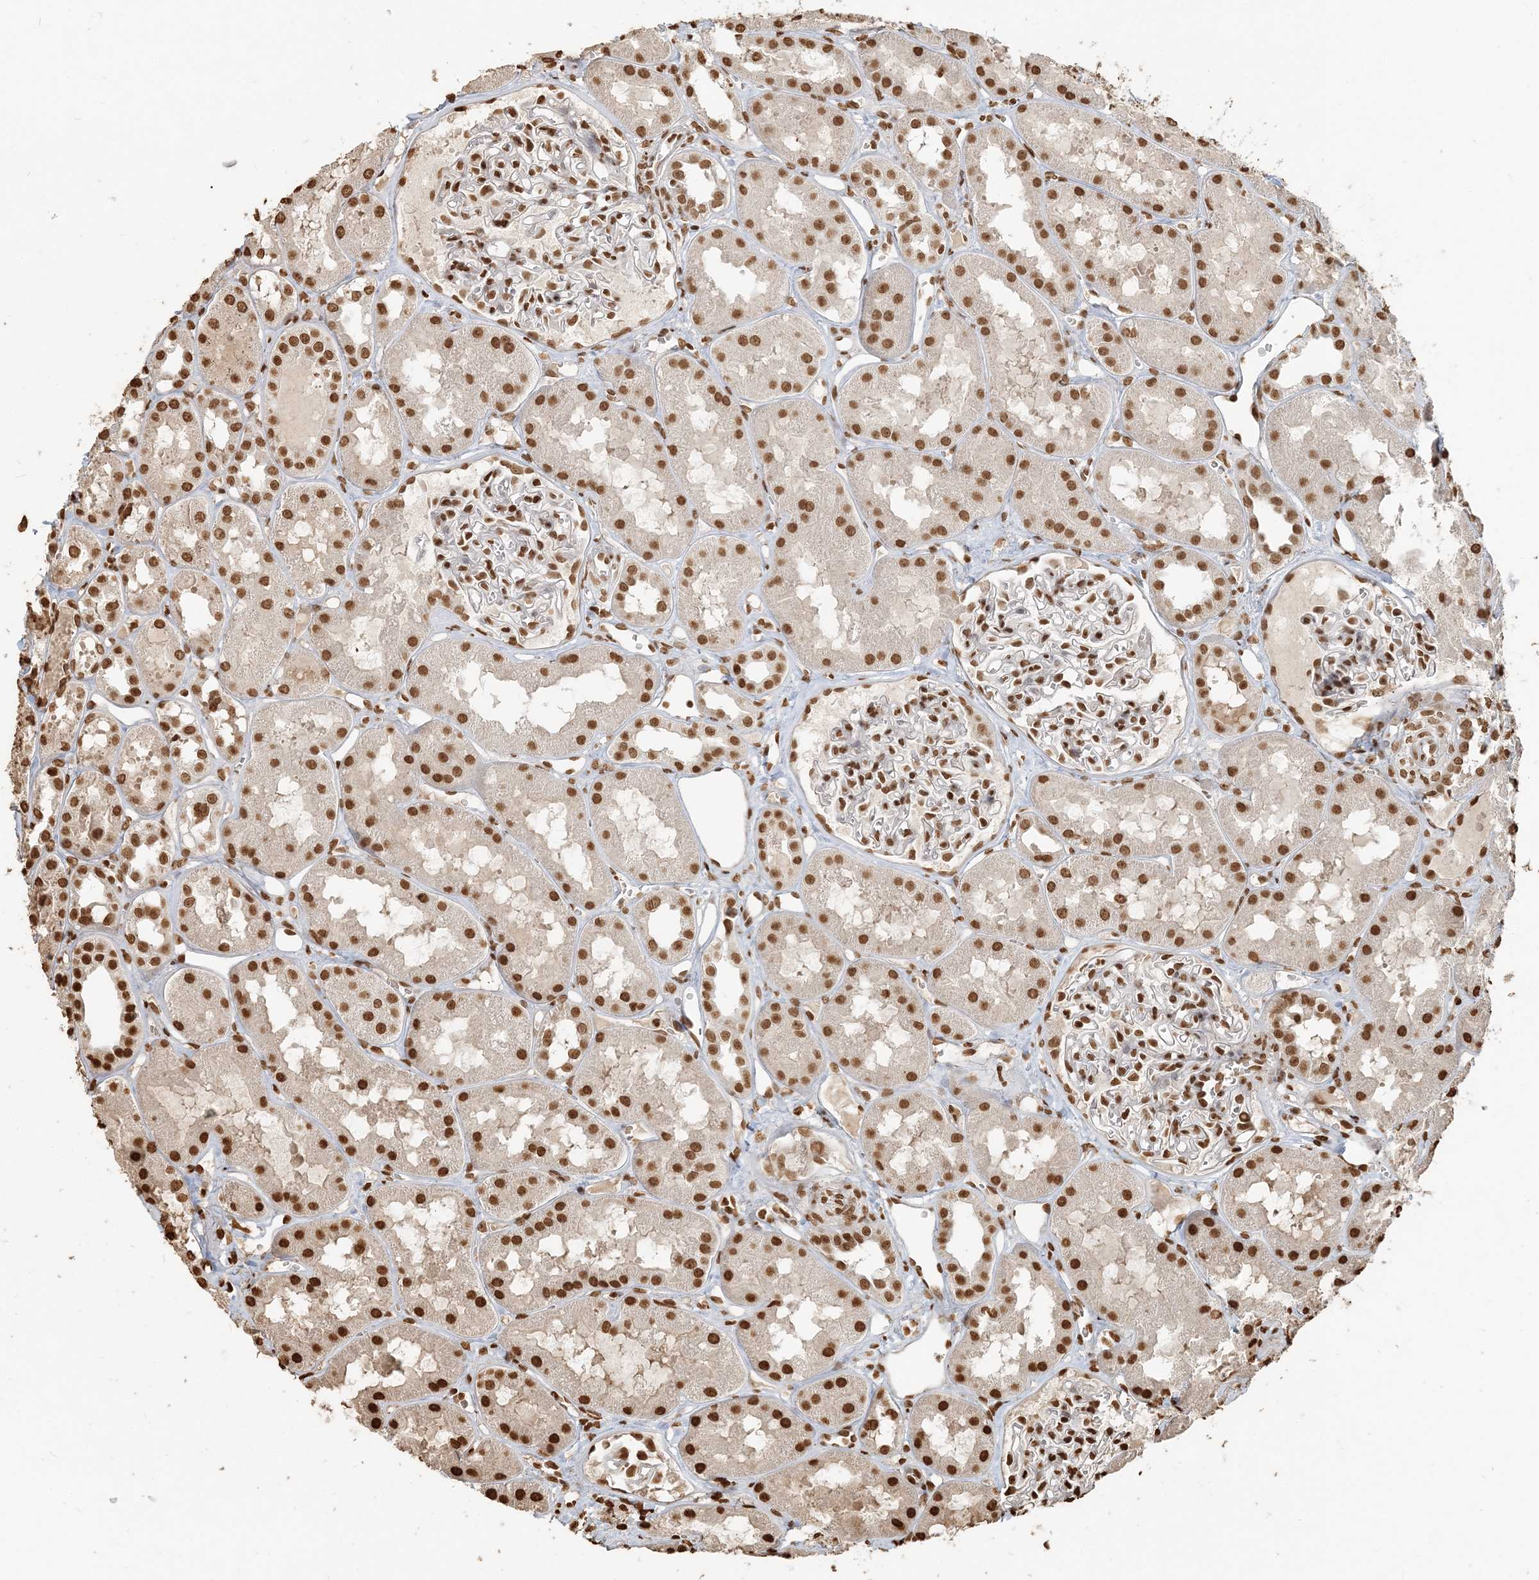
{"staining": {"intensity": "moderate", "quantity": ">75%", "location": "nuclear"}, "tissue": "kidney", "cell_type": "Cells in glomeruli", "image_type": "normal", "snomed": [{"axis": "morphology", "description": "Normal tissue, NOS"}, {"axis": "topography", "description": "Kidney"}], "caption": "Moderate nuclear positivity for a protein is seen in approximately >75% of cells in glomeruli of benign kidney using immunohistochemistry (IHC).", "gene": "H3", "patient": {"sex": "male", "age": 16}}